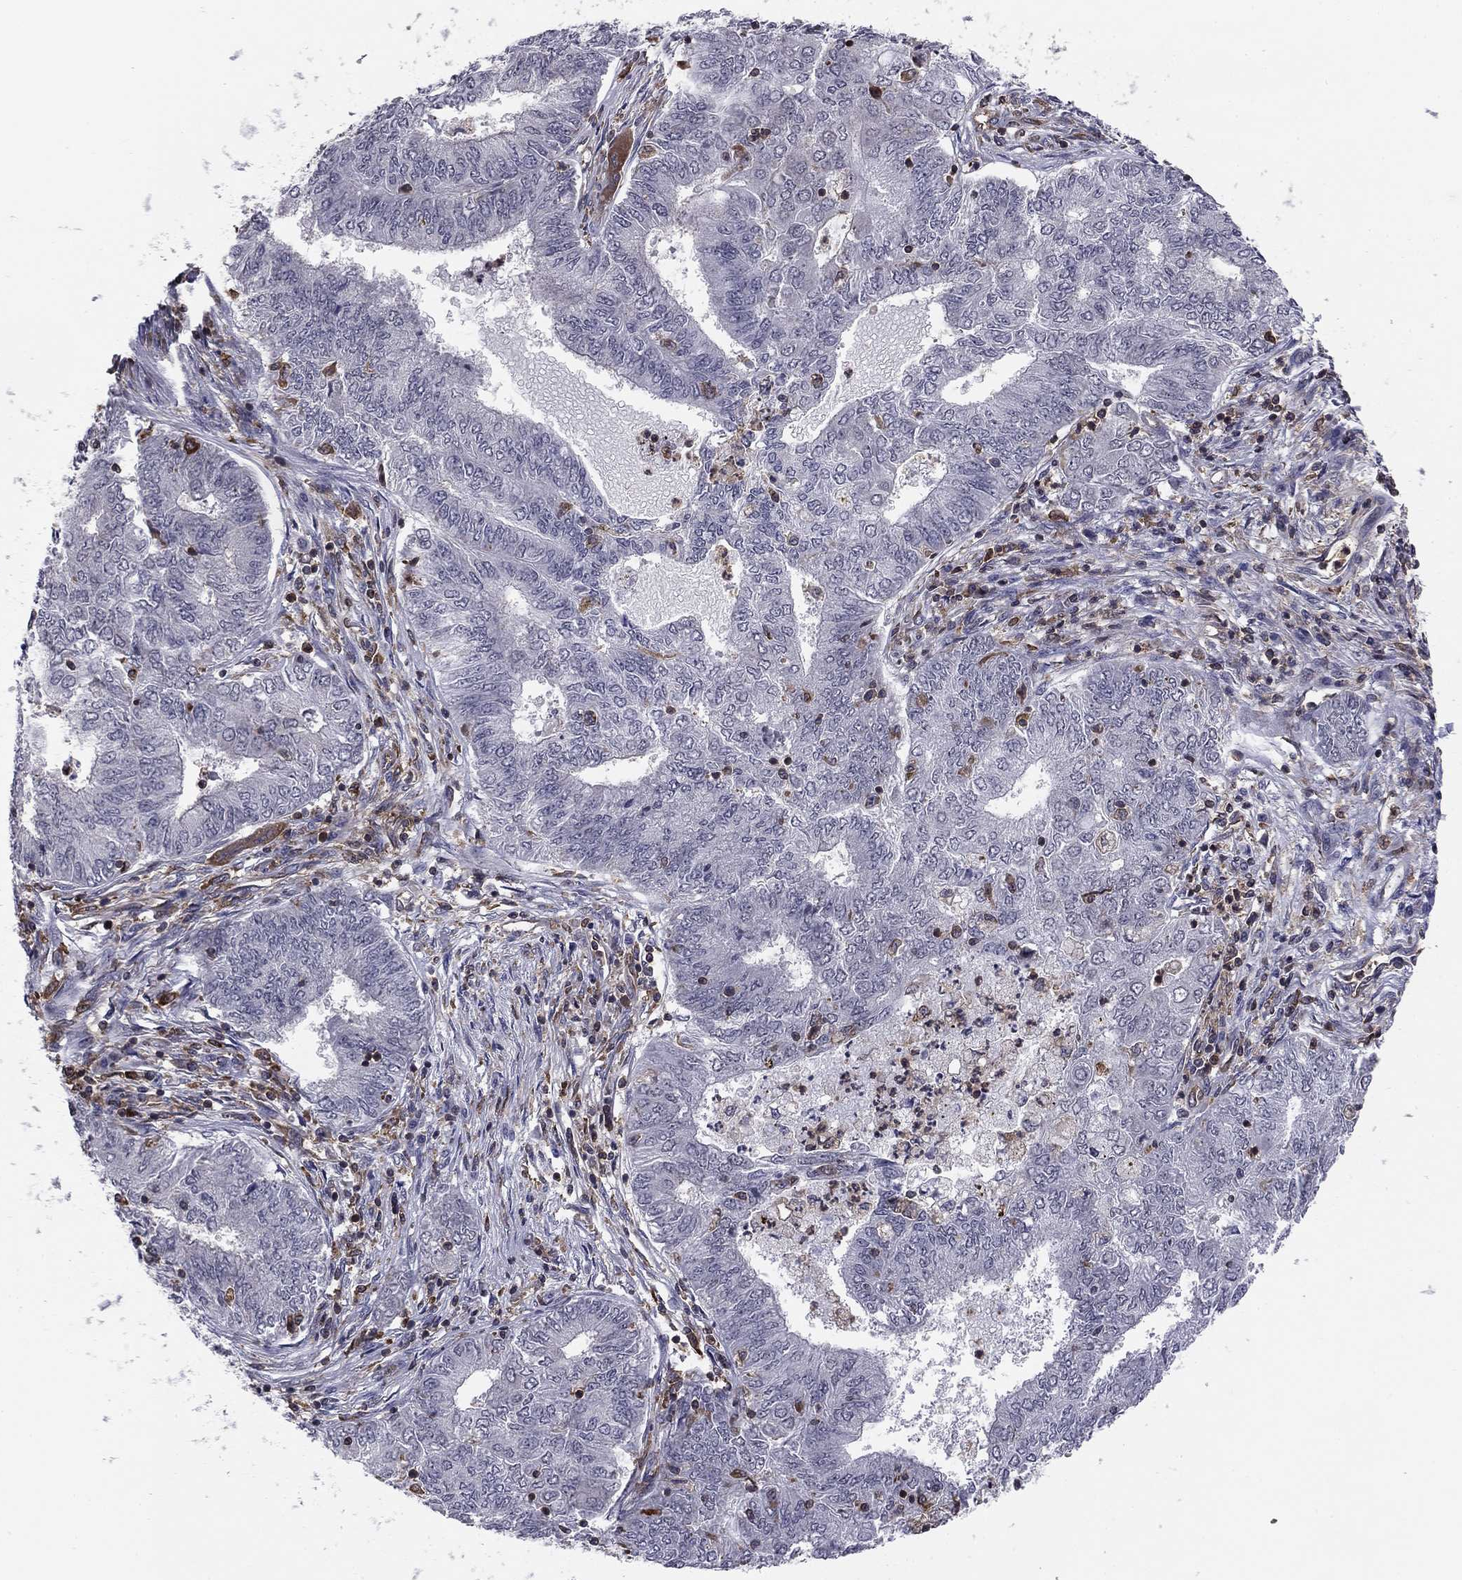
{"staining": {"intensity": "negative", "quantity": "none", "location": "none"}, "tissue": "endometrial cancer", "cell_type": "Tumor cells", "image_type": "cancer", "snomed": [{"axis": "morphology", "description": "Adenocarcinoma, NOS"}, {"axis": "topography", "description": "Endometrium"}], "caption": "This is an immunohistochemistry (IHC) photomicrograph of human endometrial cancer. There is no staining in tumor cells.", "gene": "PLCB2", "patient": {"sex": "female", "age": 62}}